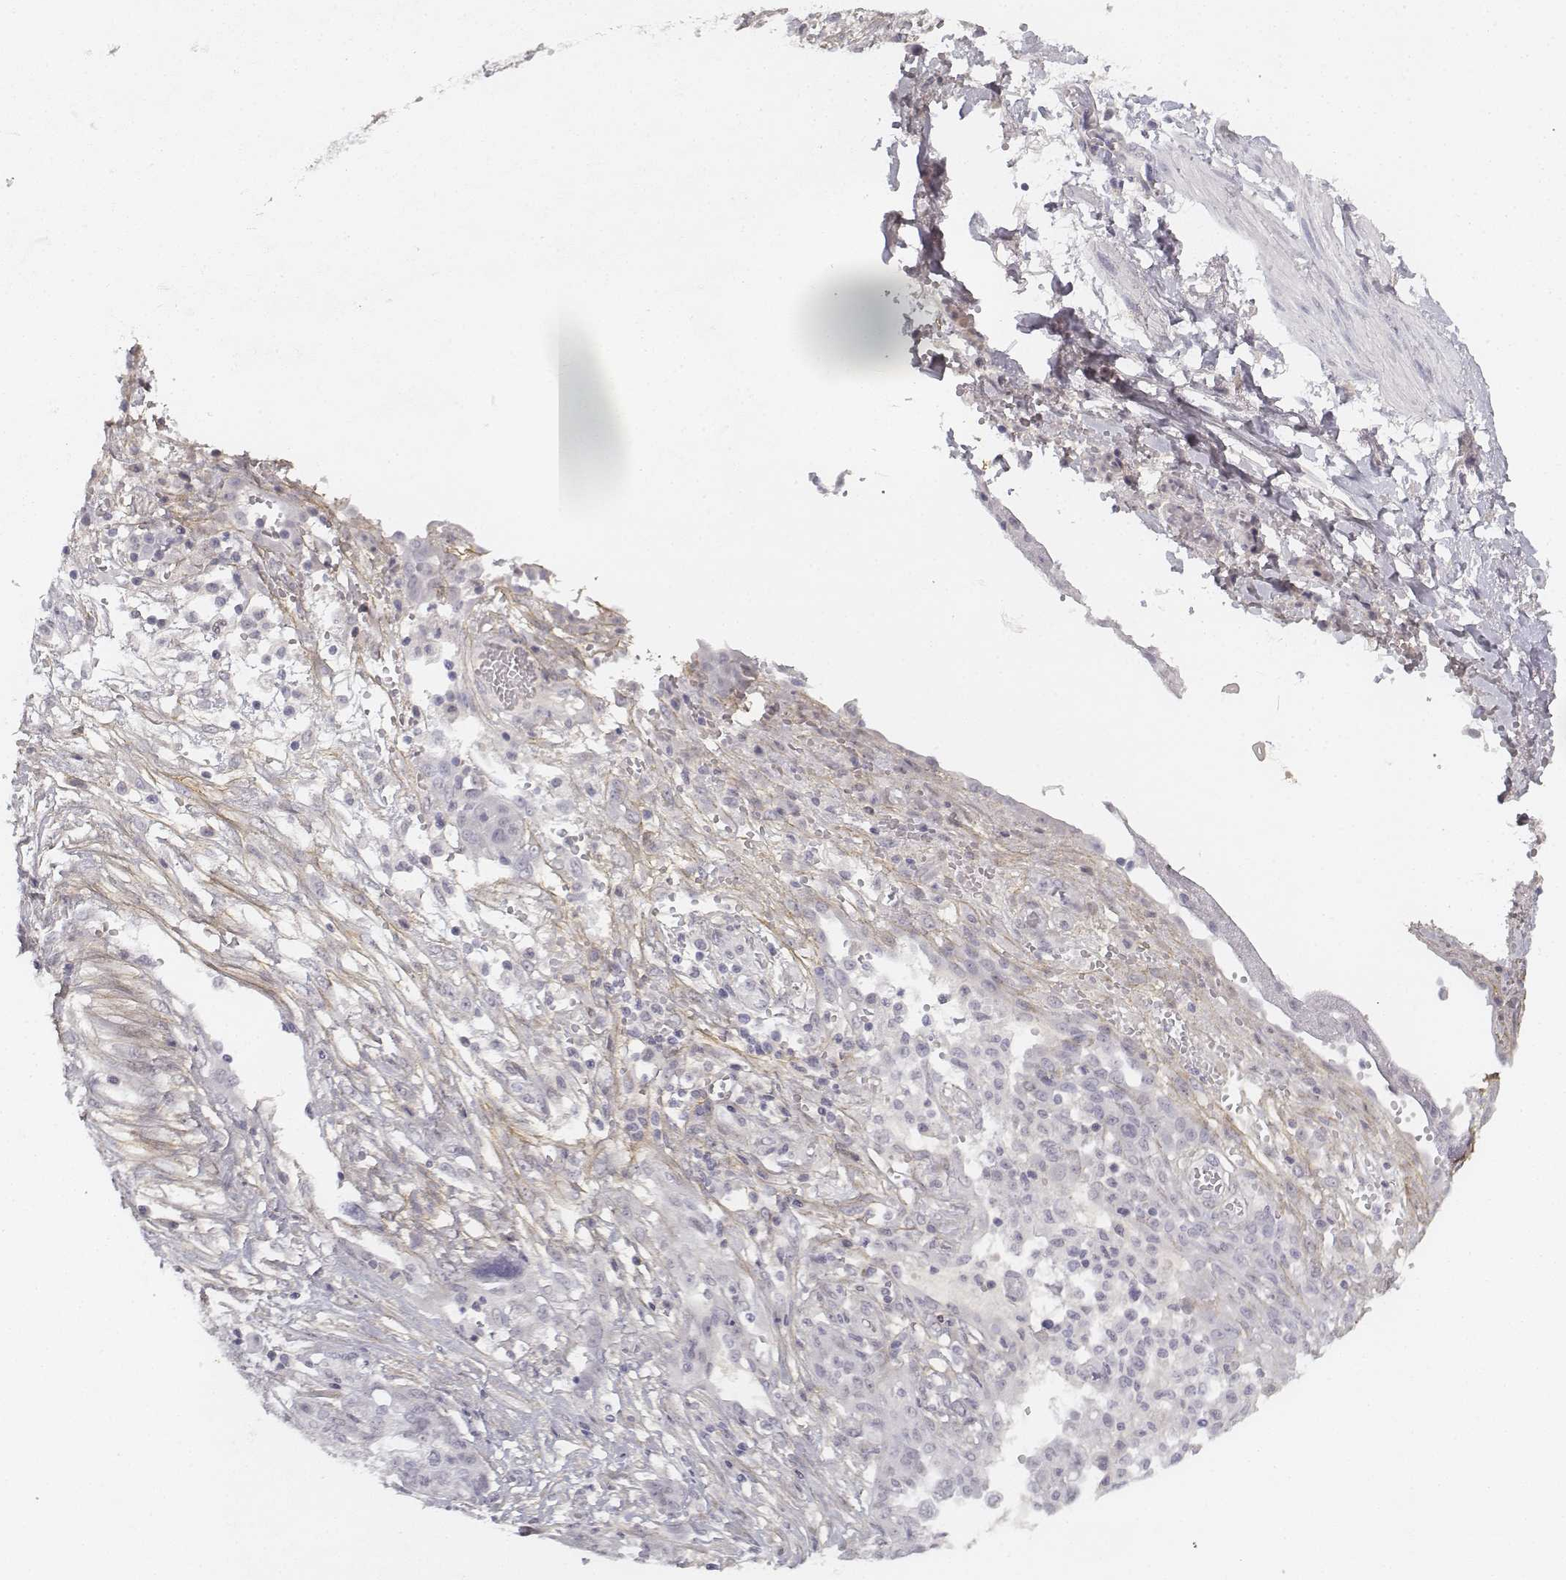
{"staining": {"intensity": "negative", "quantity": "none", "location": "none"}, "tissue": "ovarian cancer", "cell_type": "Tumor cells", "image_type": "cancer", "snomed": [{"axis": "morphology", "description": "Cystadenocarcinoma, serous, NOS"}, {"axis": "topography", "description": "Ovary"}], "caption": "Tumor cells show no significant protein expression in ovarian cancer.", "gene": "KRT84", "patient": {"sex": "female", "age": 67}}